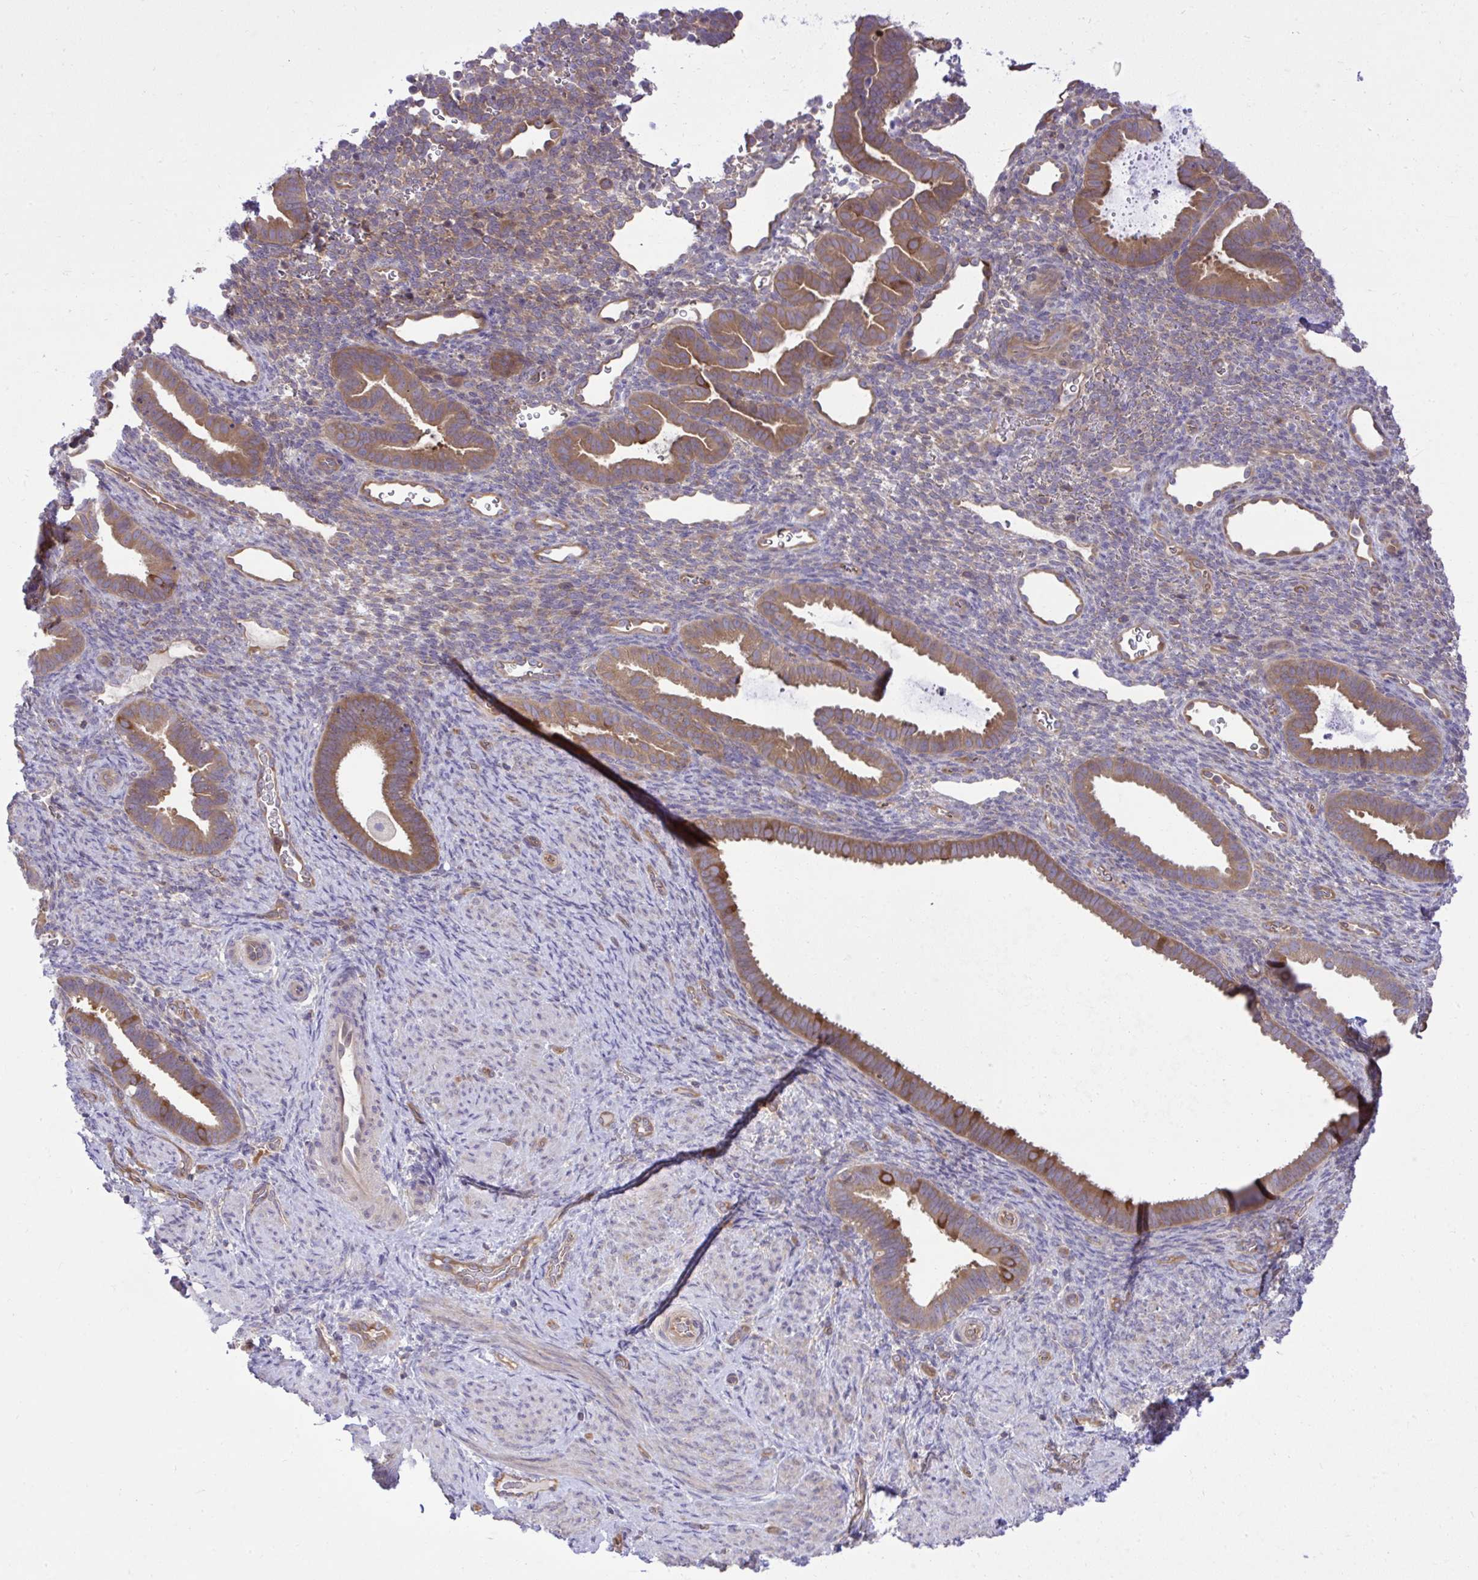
{"staining": {"intensity": "weak", "quantity": "<25%", "location": "cytoplasmic/membranous"}, "tissue": "endometrium", "cell_type": "Cells in endometrial stroma", "image_type": "normal", "snomed": [{"axis": "morphology", "description": "Normal tissue, NOS"}, {"axis": "topography", "description": "Endometrium"}], "caption": "The photomicrograph shows no staining of cells in endometrial stroma in unremarkable endometrium. Nuclei are stained in blue.", "gene": "PPP5C", "patient": {"sex": "female", "age": 34}}